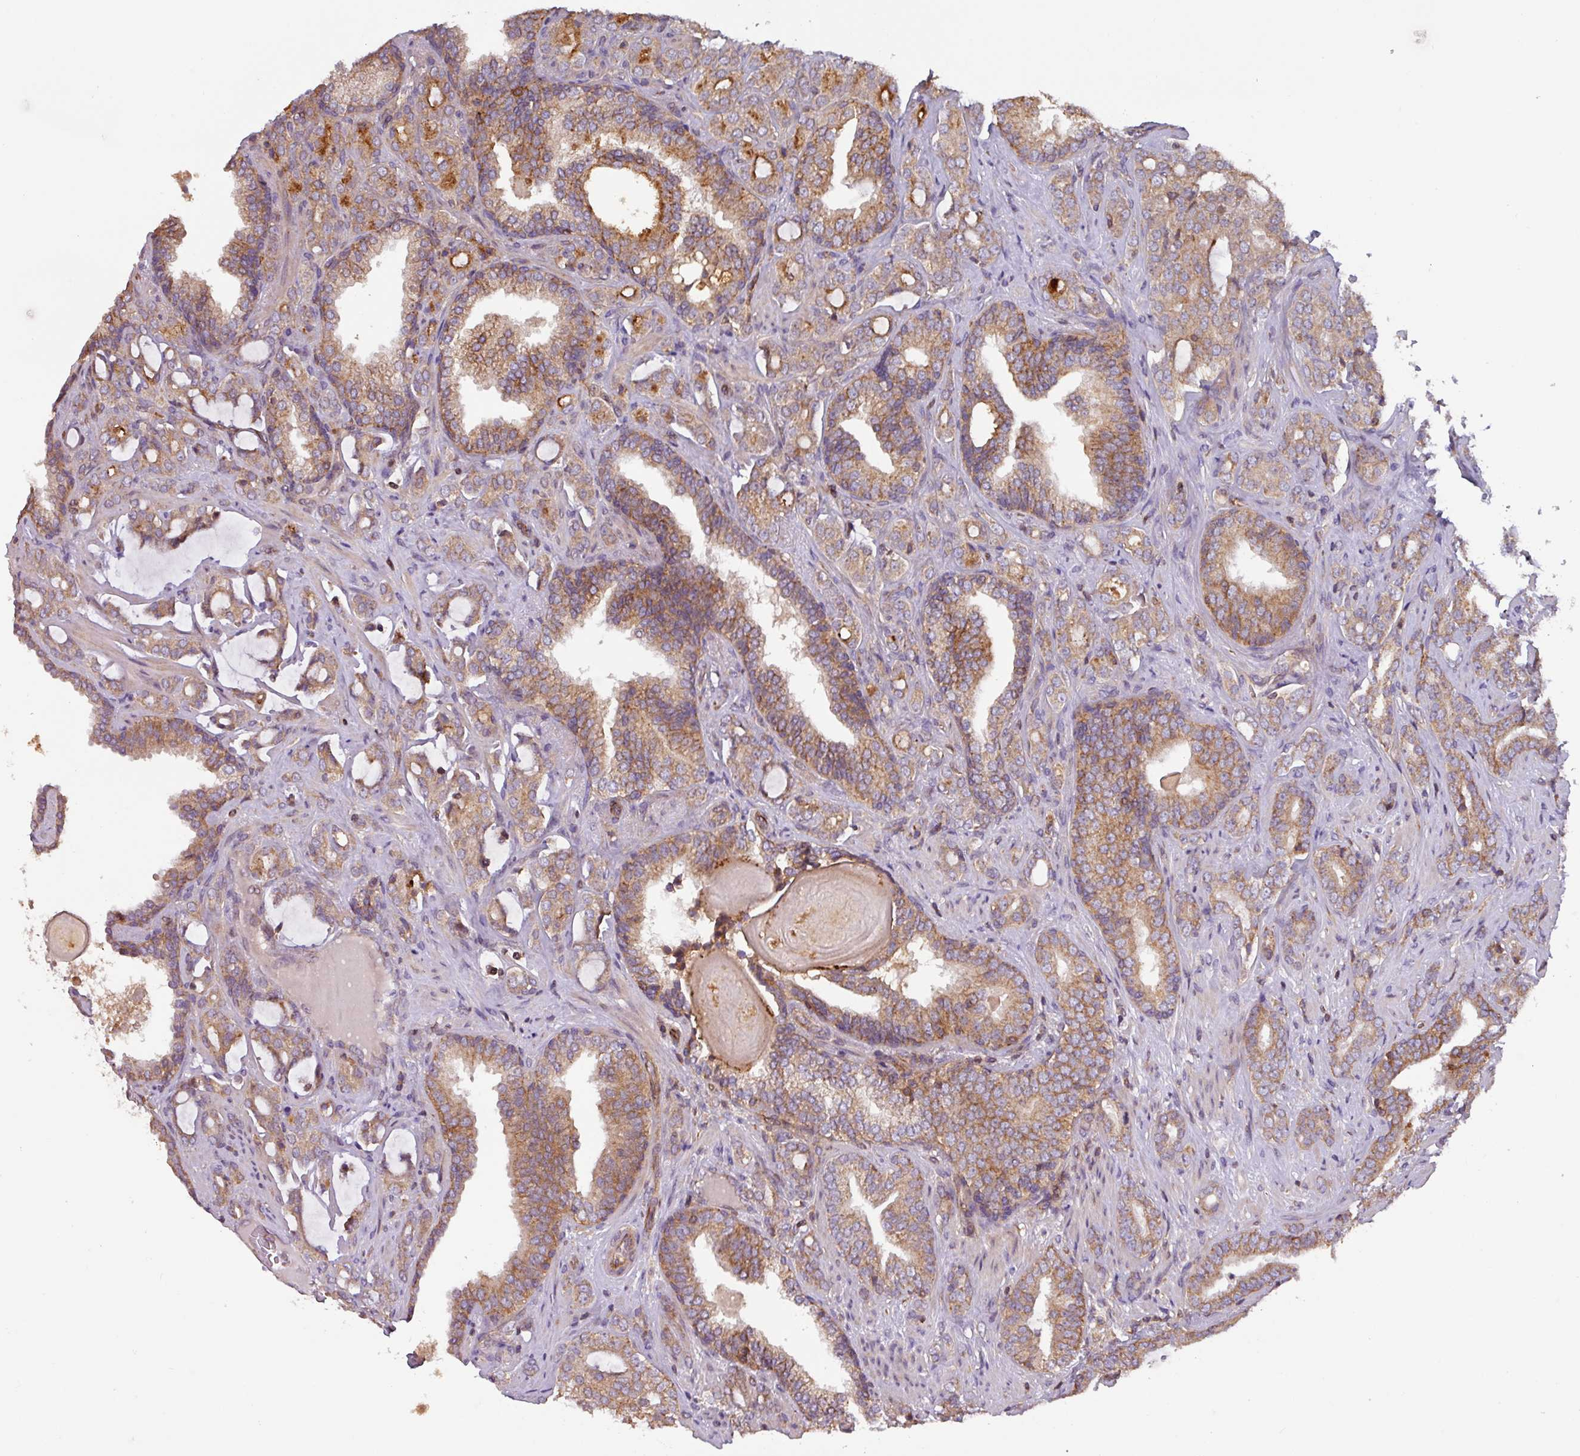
{"staining": {"intensity": "moderate", "quantity": ">75%", "location": "cytoplasmic/membranous"}, "tissue": "prostate cancer", "cell_type": "Tumor cells", "image_type": "cancer", "snomed": [{"axis": "morphology", "description": "Adenocarcinoma, High grade"}, {"axis": "topography", "description": "Prostate"}], "caption": "Moderate cytoplasmic/membranous expression is identified in approximately >75% of tumor cells in prostate cancer.", "gene": "PLEKHD1", "patient": {"sex": "male", "age": 63}}